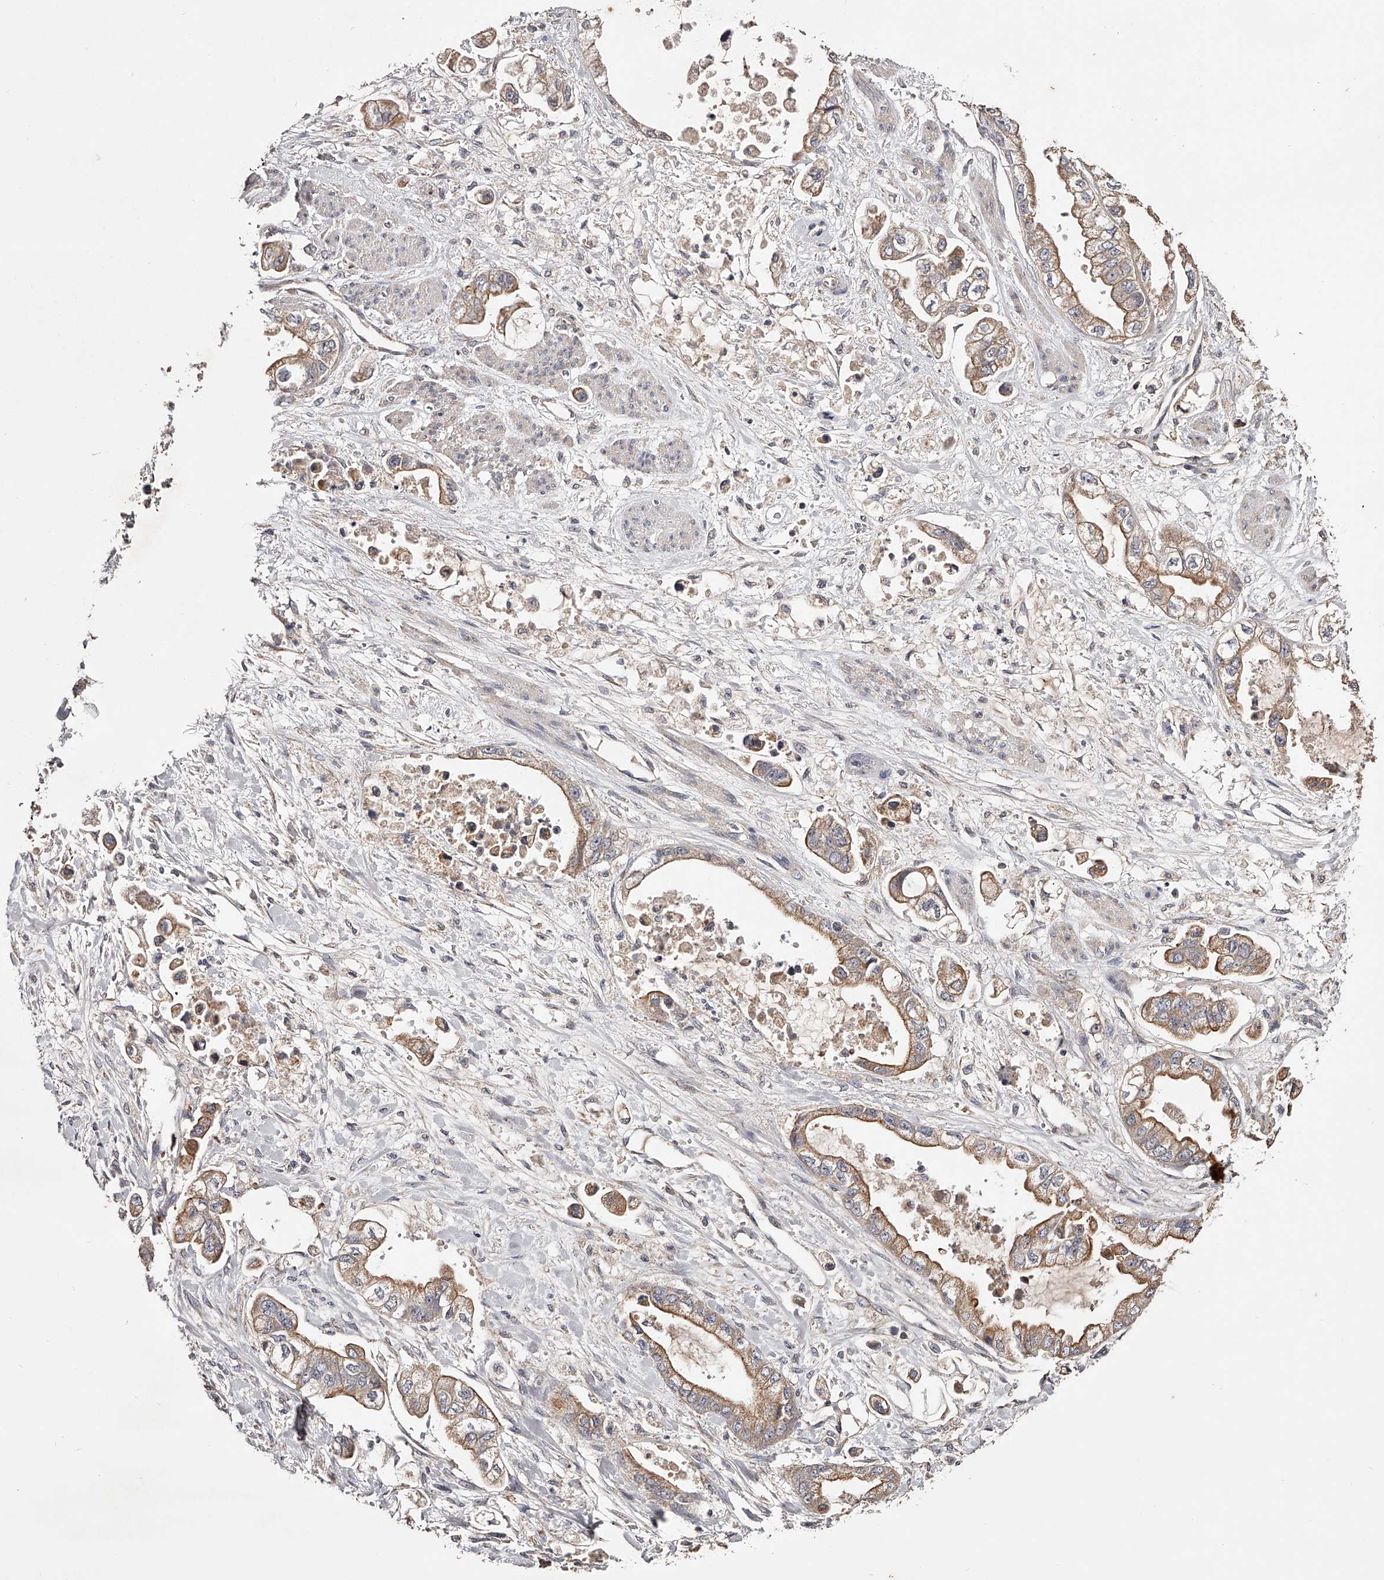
{"staining": {"intensity": "moderate", "quantity": ">75%", "location": "cytoplasmic/membranous"}, "tissue": "stomach cancer", "cell_type": "Tumor cells", "image_type": "cancer", "snomed": [{"axis": "morphology", "description": "Adenocarcinoma, NOS"}, {"axis": "topography", "description": "Stomach"}], "caption": "A photomicrograph showing moderate cytoplasmic/membranous expression in approximately >75% of tumor cells in stomach cancer (adenocarcinoma), as visualized by brown immunohistochemical staining.", "gene": "USP21", "patient": {"sex": "male", "age": 62}}